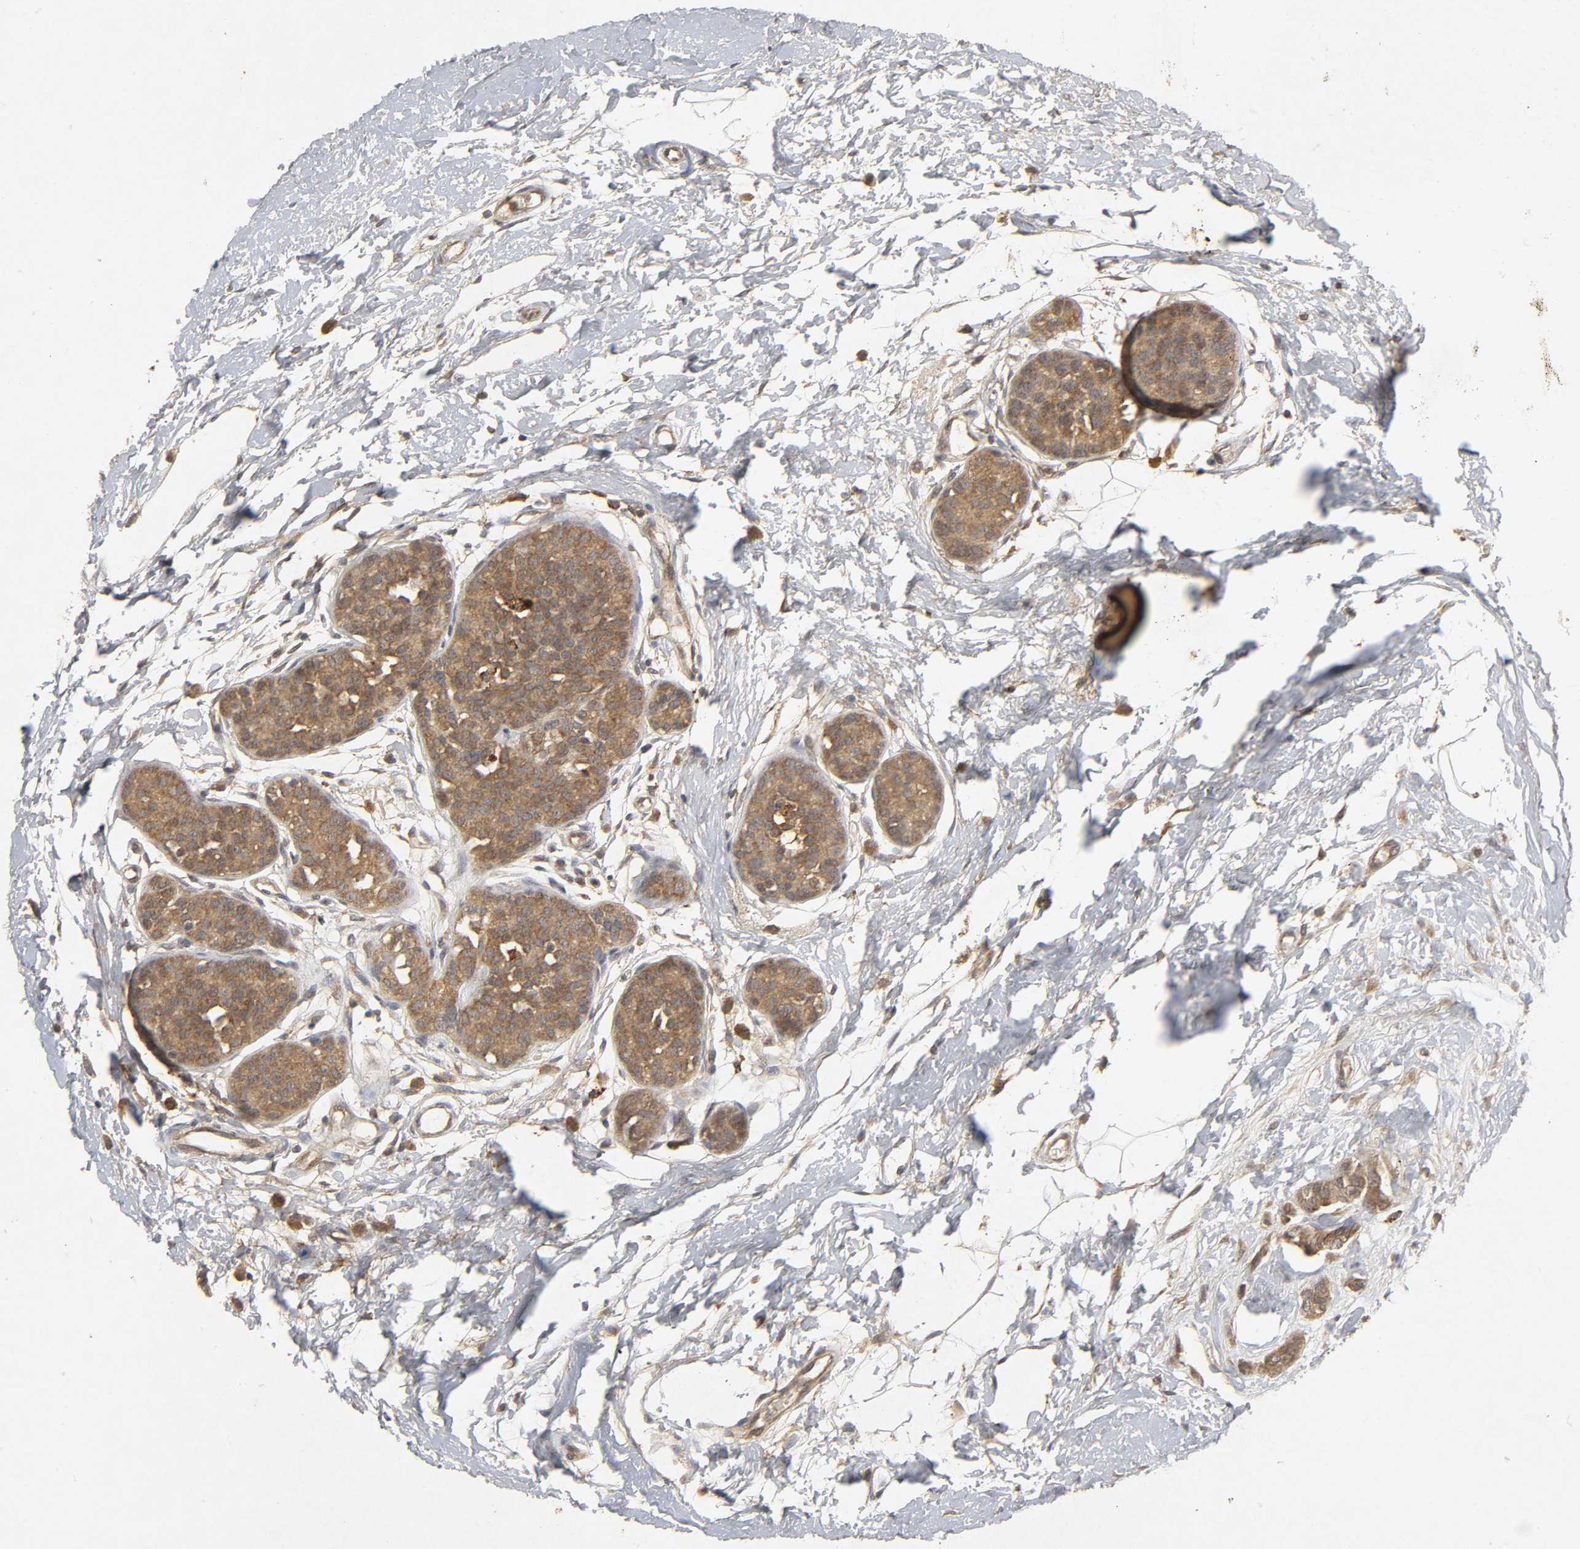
{"staining": {"intensity": "weak", "quantity": ">75%", "location": "cytoplasmic/membranous"}, "tissue": "breast cancer", "cell_type": "Tumor cells", "image_type": "cancer", "snomed": [{"axis": "morphology", "description": "Lobular carcinoma, in situ"}, {"axis": "morphology", "description": "Lobular carcinoma"}, {"axis": "topography", "description": "Breast"}], "caption": "Immunohistochemical staining of lobular carcinoma in situ (breast) displays weak cytoplasmic/membranous protein expression in approximately >75% of tumor cells. (DAB (3,3'-diaminobenzidine) IHC with brightfield microscopy, high magnification).", "gene": "TRAF6", "patient": {"sex": "female", "age": 41}}